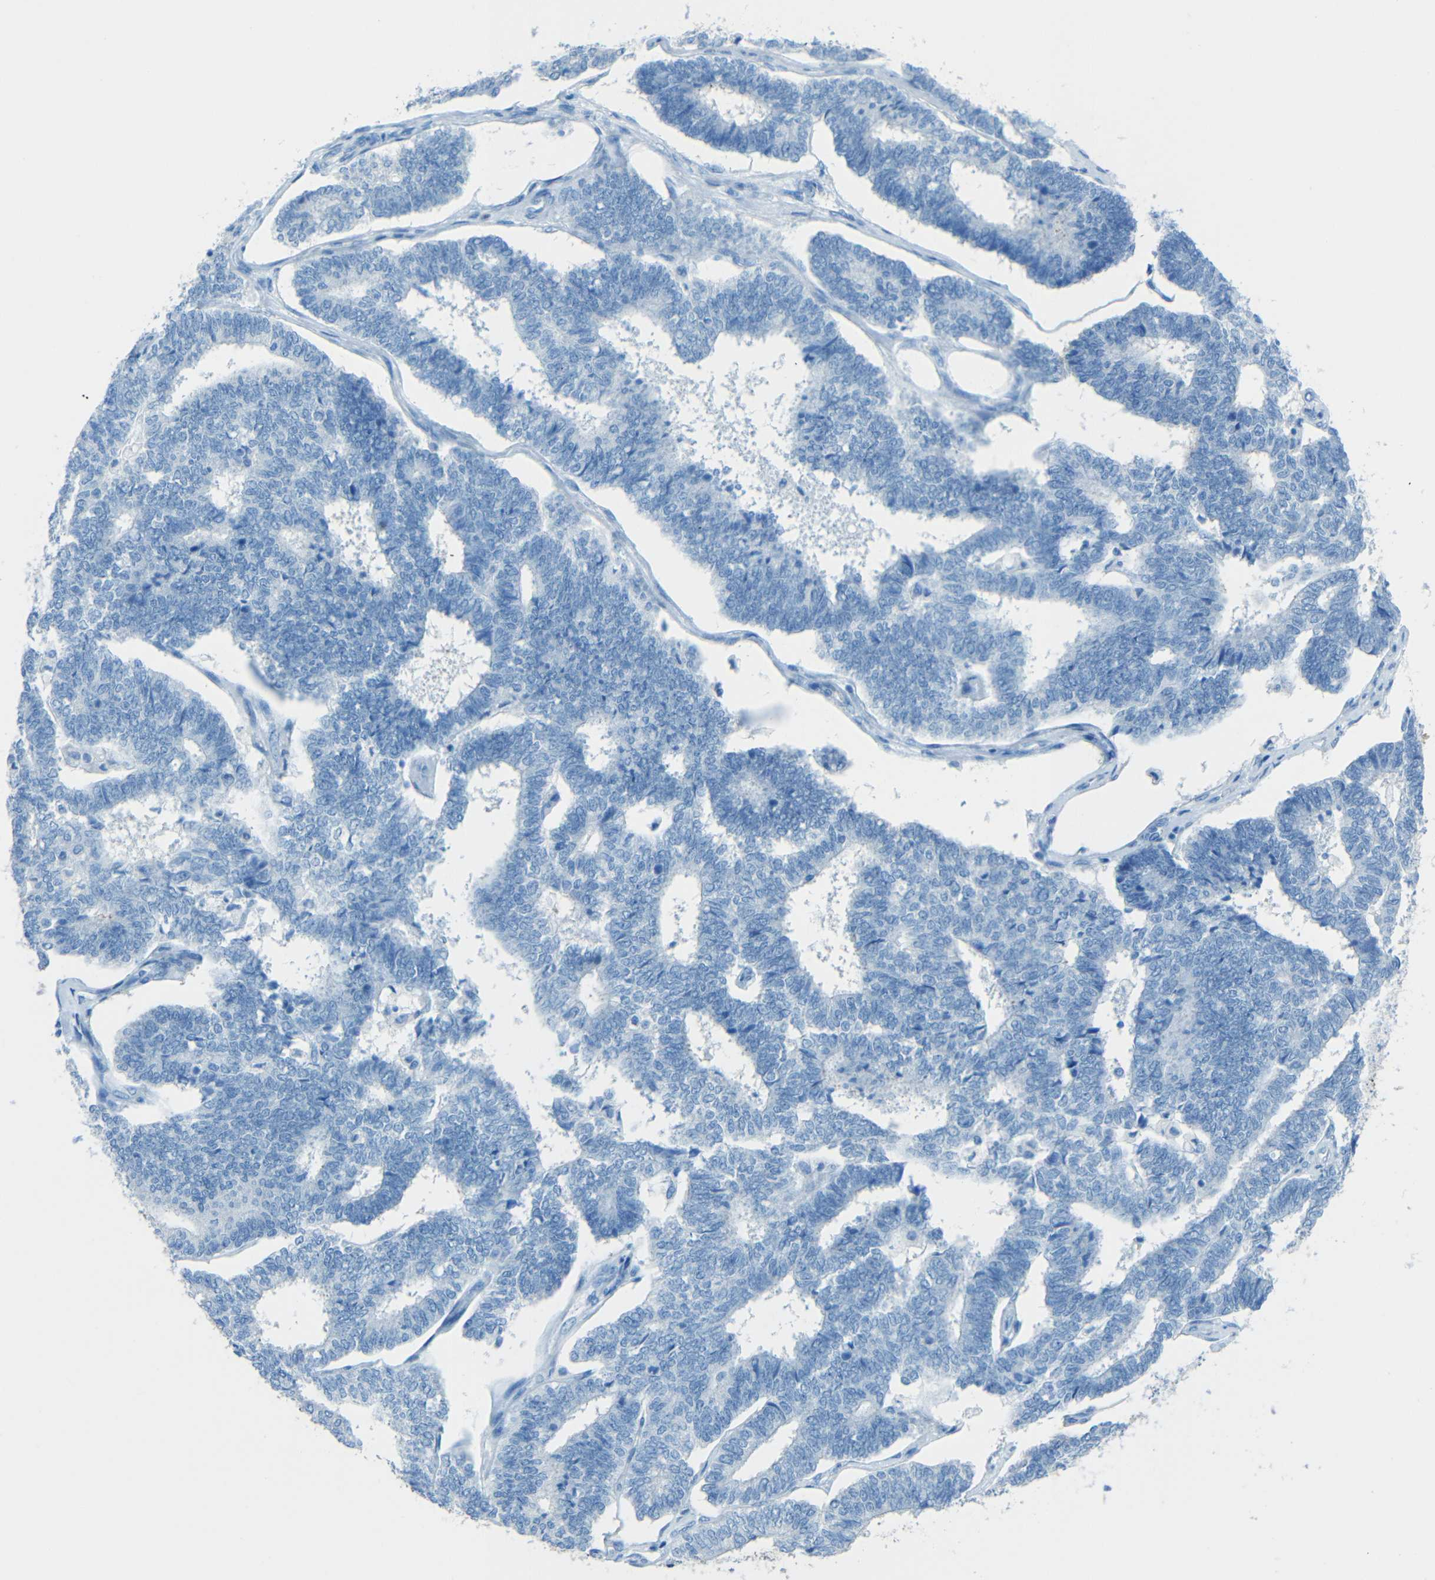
{"staining": {"intensity": "negative", "quantity": "none", "location": "none"}, "tissue": "endometrial cancer", "cell_type": "Tumor cells", "image_type": "cancer", "snomed": [{"axis": "morphology", "description": "Adenocarcinoma, NOS"}, {"axis": "topography", "description": "Endometrium"}], "caption": "DAB (3,3'-diaminobenzidine) immunohistochemical staining of adenocarcinoma (endometrial) exhibits no significant expression in tumor cells.", "gene": "TUBB4B", "patient": {"sex": "female", "age": 70}}